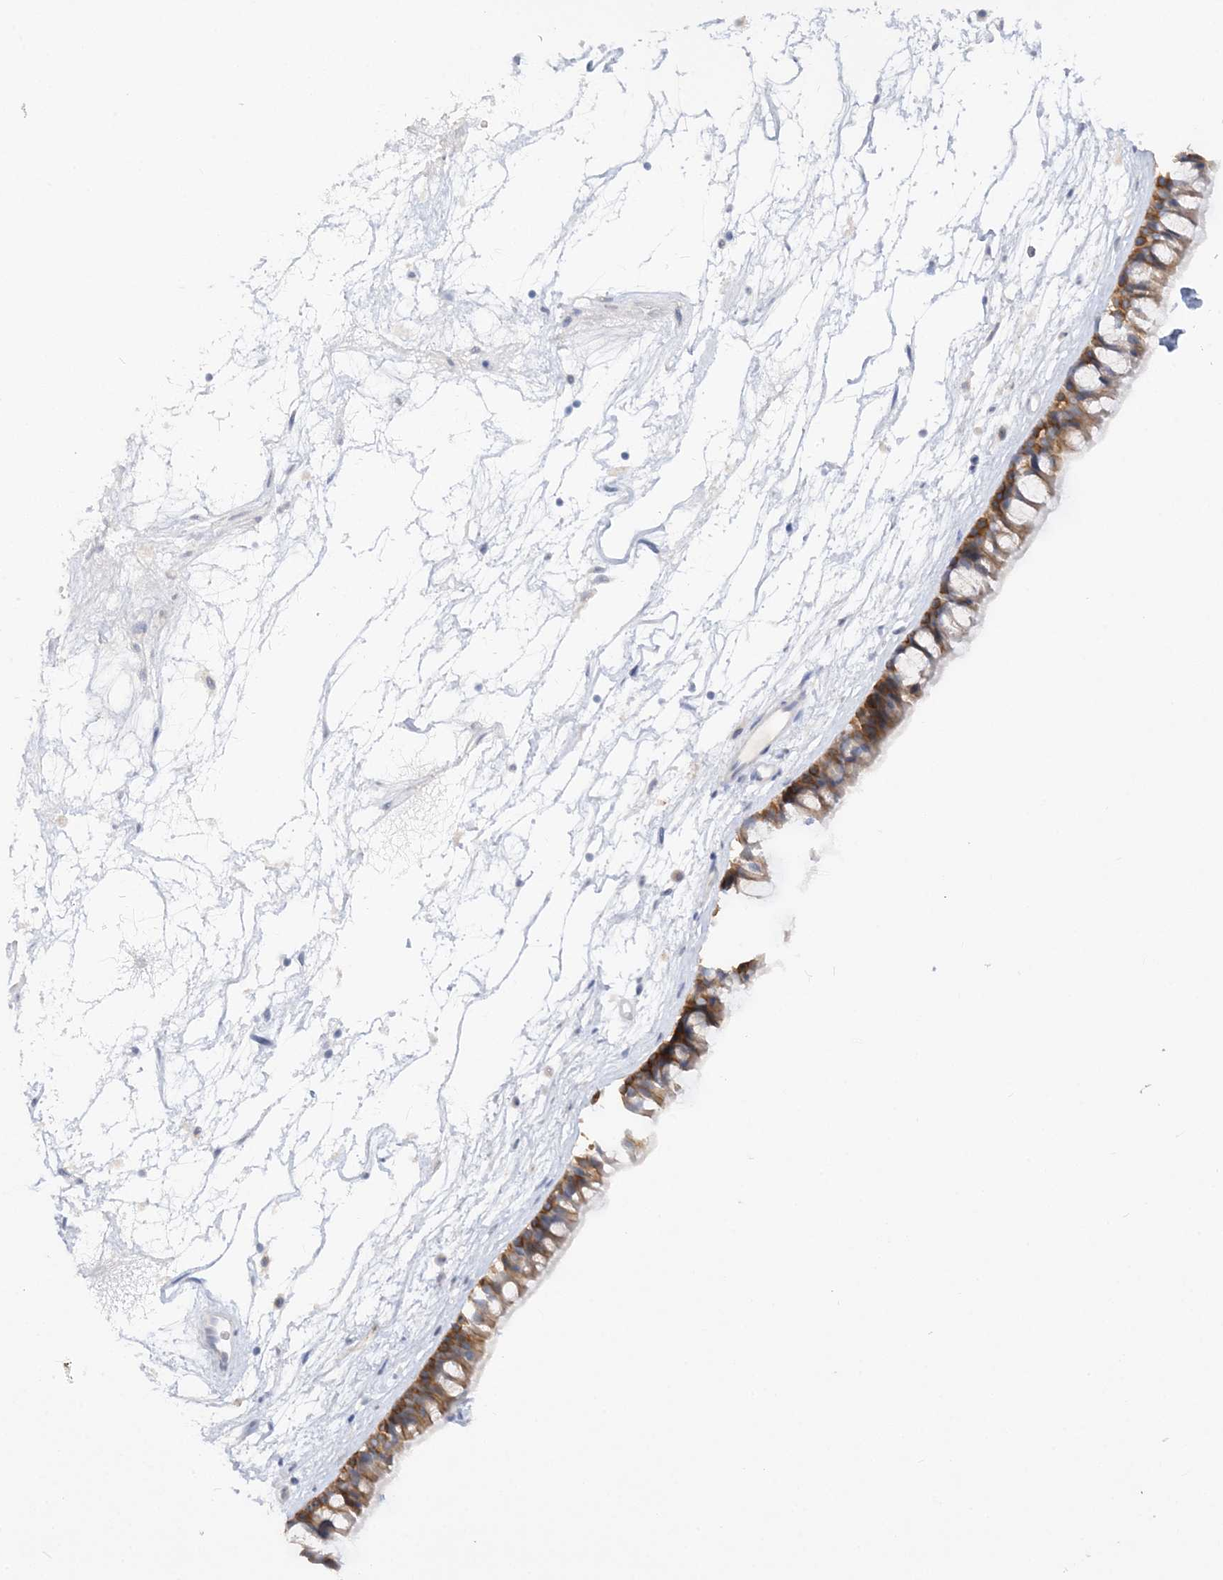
{"staining": {"intensity": "moderate", "quantity": ">75%", "location": "cytoplasmic/membranous"}, "tissue": "nasopharynx", "cell_type": "Respiratory epithelial cells", "image_type": "normal", "snomed": [{"axis": "morphology", "description": "Normal tissue, NOS"}, {"axis": "topography", "description": "Nasopharynx"}], "caption": "A histopathology image of nasopharynx stained for a protein displays moderate cytoplasmic/membranous brown staining in respiratory epithelial cells.", "gene": "RPEL1", "patient": {"sex": "male", "age": 64}}